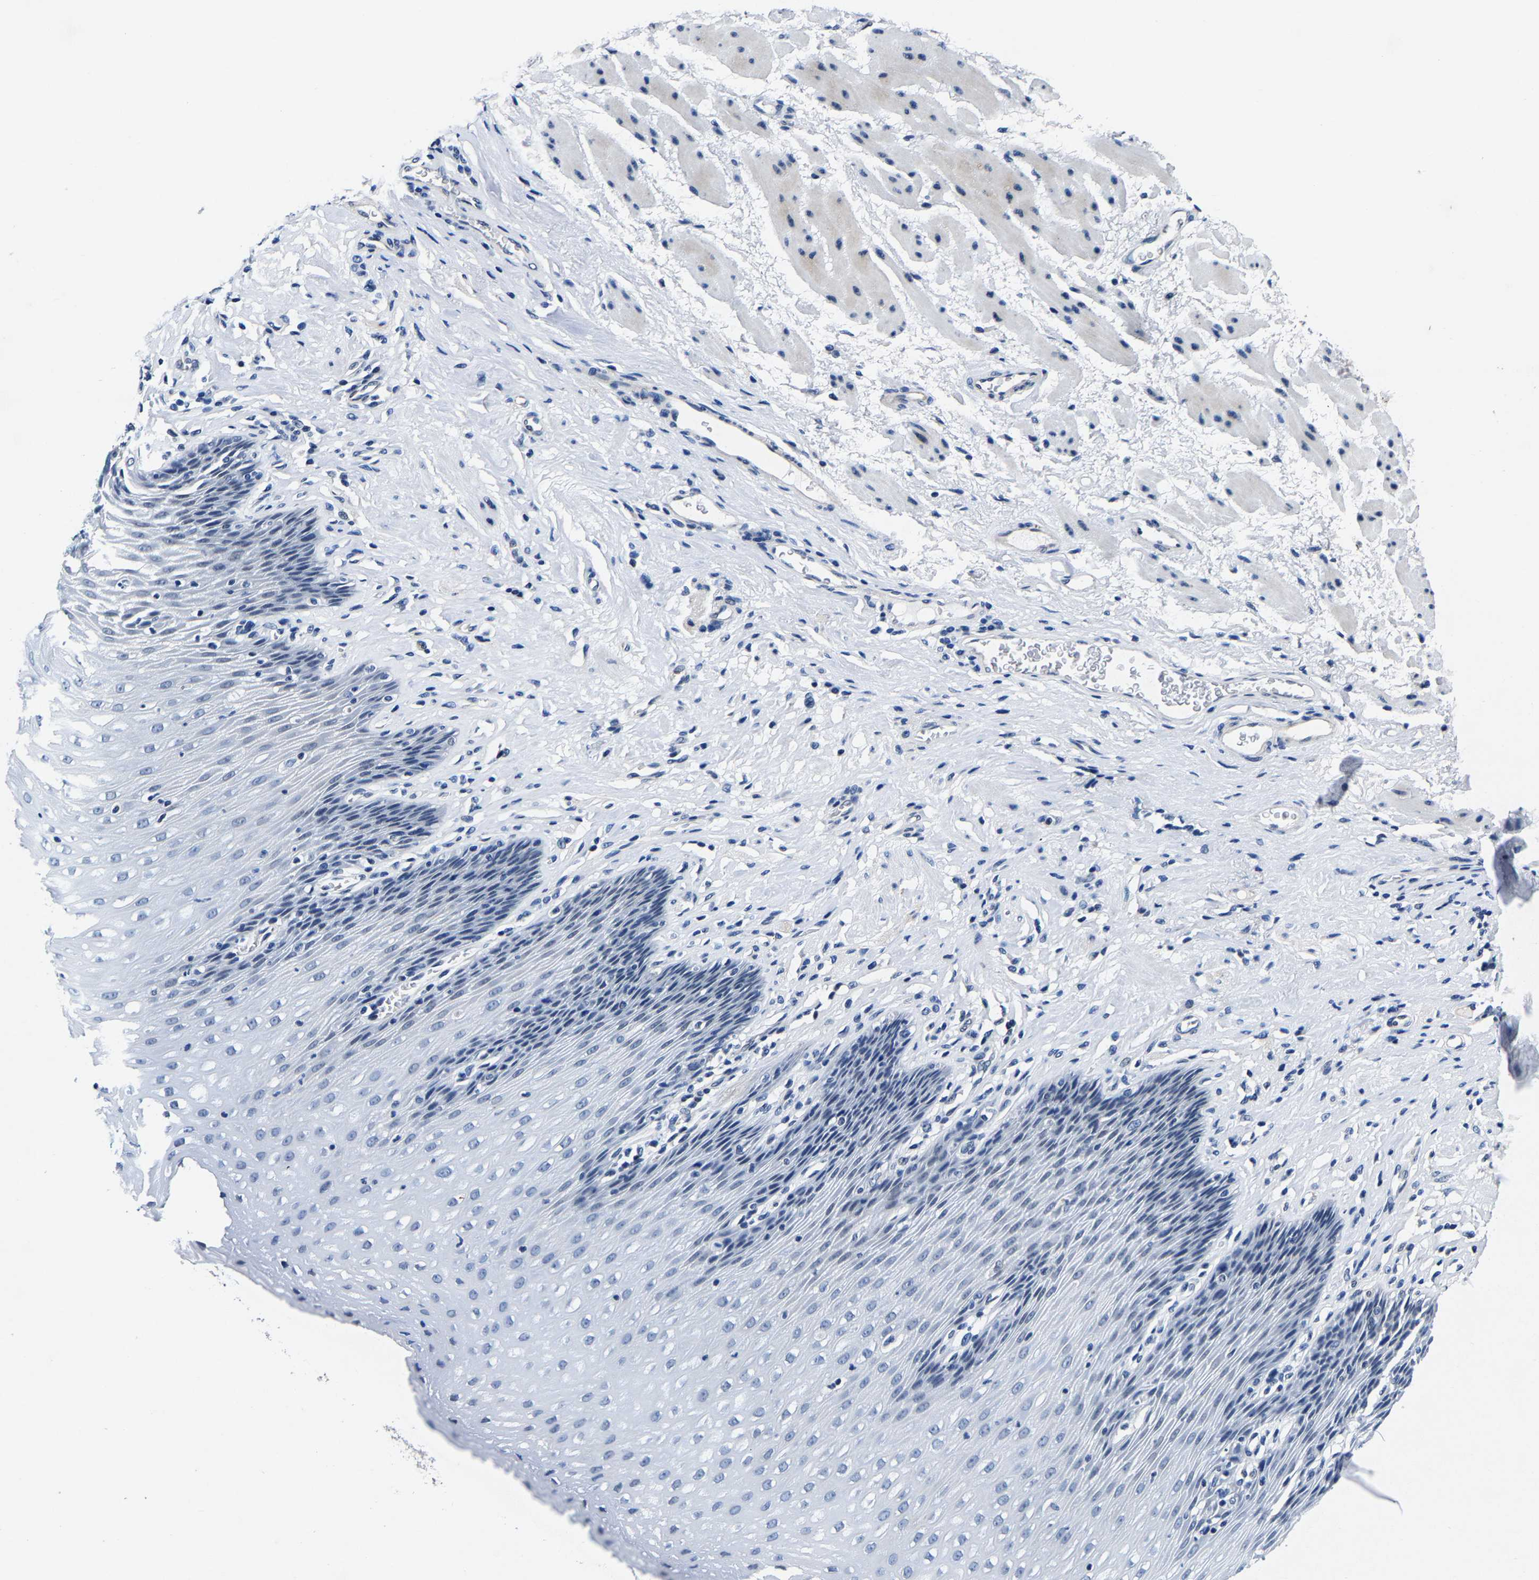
{"staining": {"intensity": "negative", "quantity": "none", "location": "none"}, "tissue": "esophagus", "cell_type": "Squamous epithelial cells", "image_type": "normal", "snomed": [{"axis": "morphology", "description": "Normal tissue, NOS"}, {"axis": "topography", "description": "Esophagus"}], "caption": "High magnification brightfield microscopy of unremarkable esophagus stained with DAB (brown) and counterstained with hematoxylin (blue): squamous epithelial cells show no significant positivity.", "gene": "UBN2", "patient": {"sex": "female", "age": 61}}